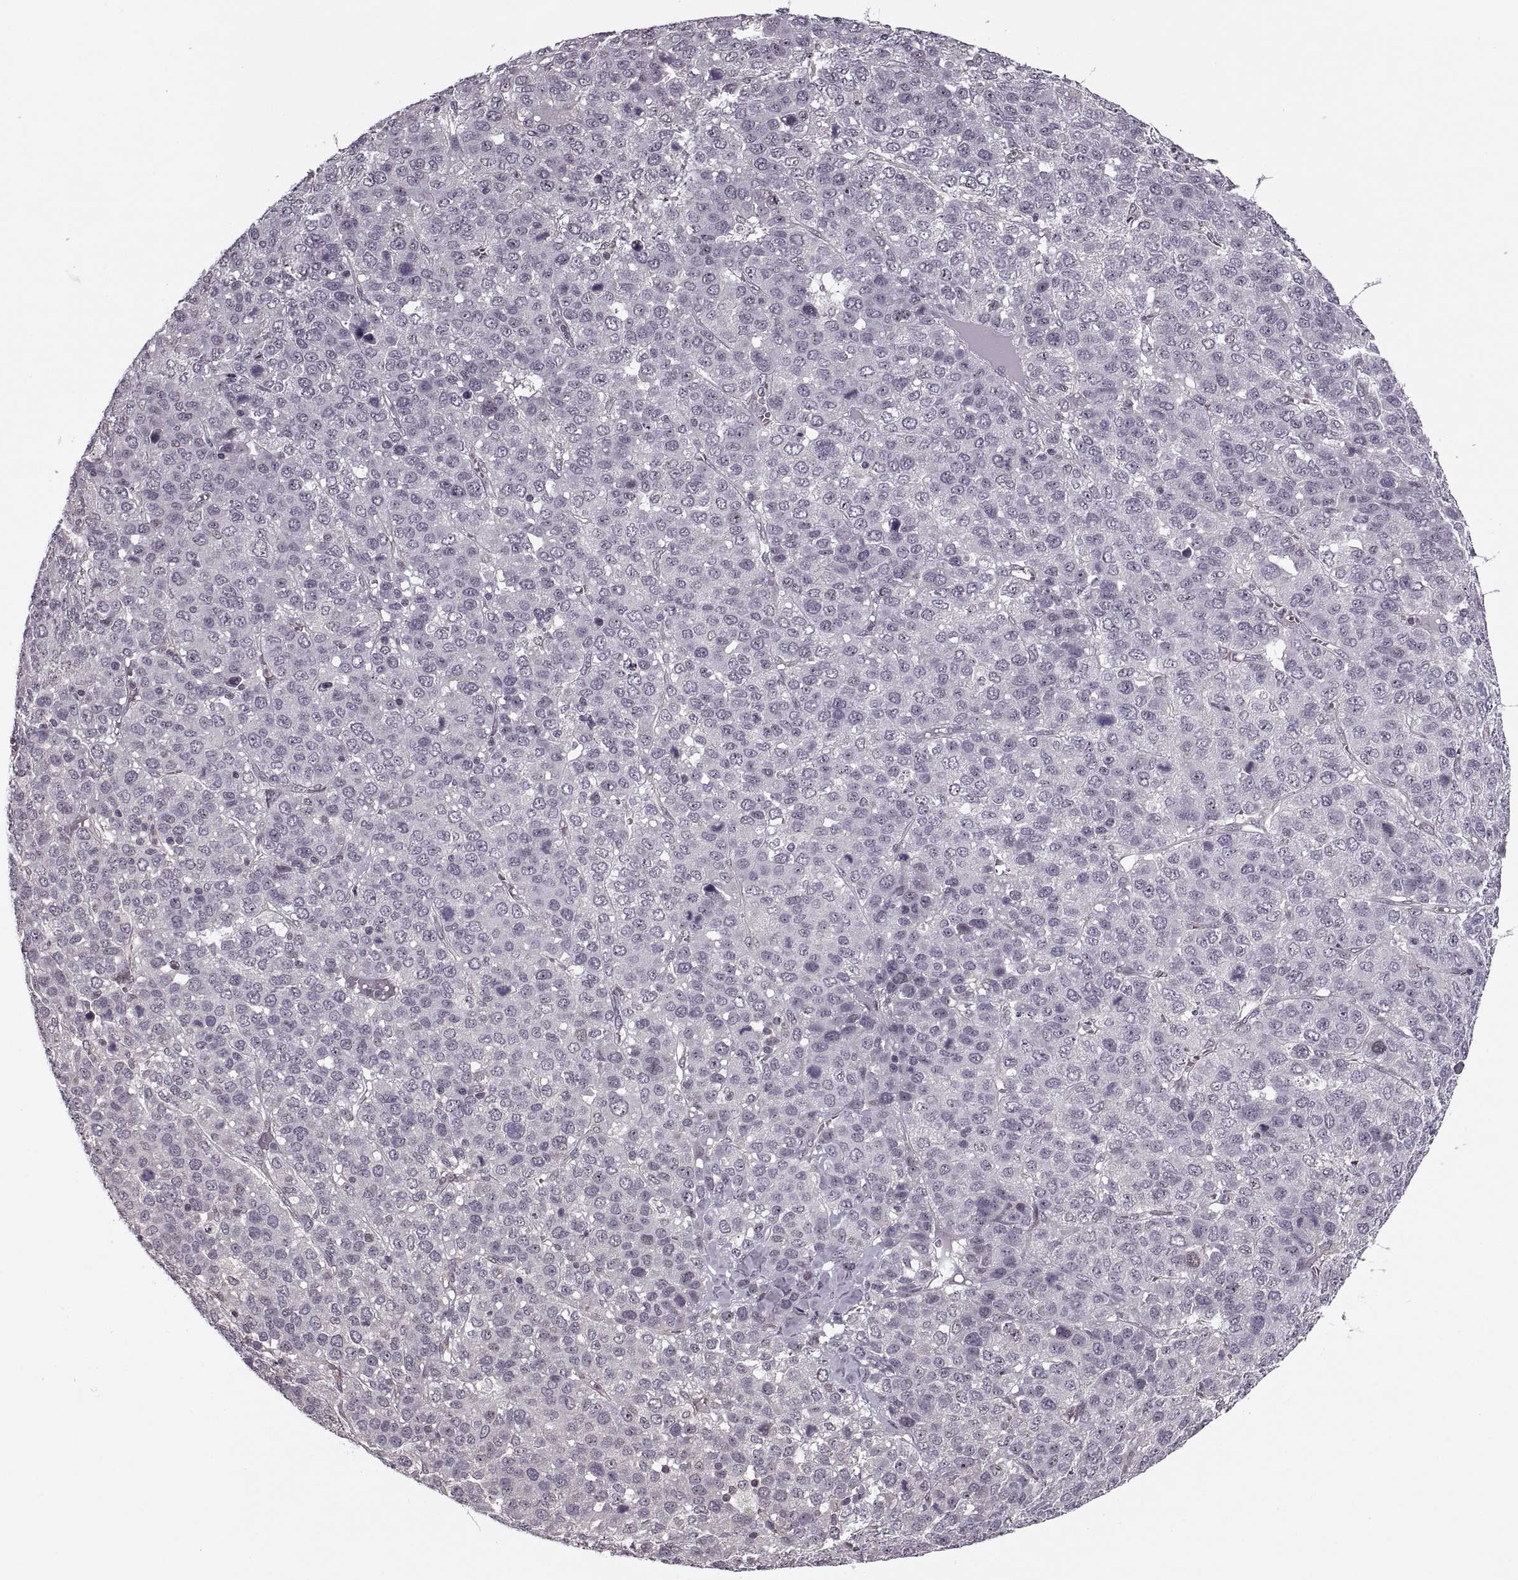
{"staining": {"intensity": "negative", "quantity": "none", "location": "none"}, "tissue": "liver cancer", "cell_type": "Tumor cells", "image_type": "cancer", "snomed": [{"axis": "morphology", "description": "Carcinoma, Hepatocellular, NOS"}, {"axis": "topography", "description": "Liver"}], "caption": "There is no significant expression in tumor cells of liver hepatocellular carcinoma. (Brightfield microscopy of DAB immunohistochemistry (IHC) at high magnification).", "gene": "LUZP2", "patient": {"sex": "male", "age": 69}}